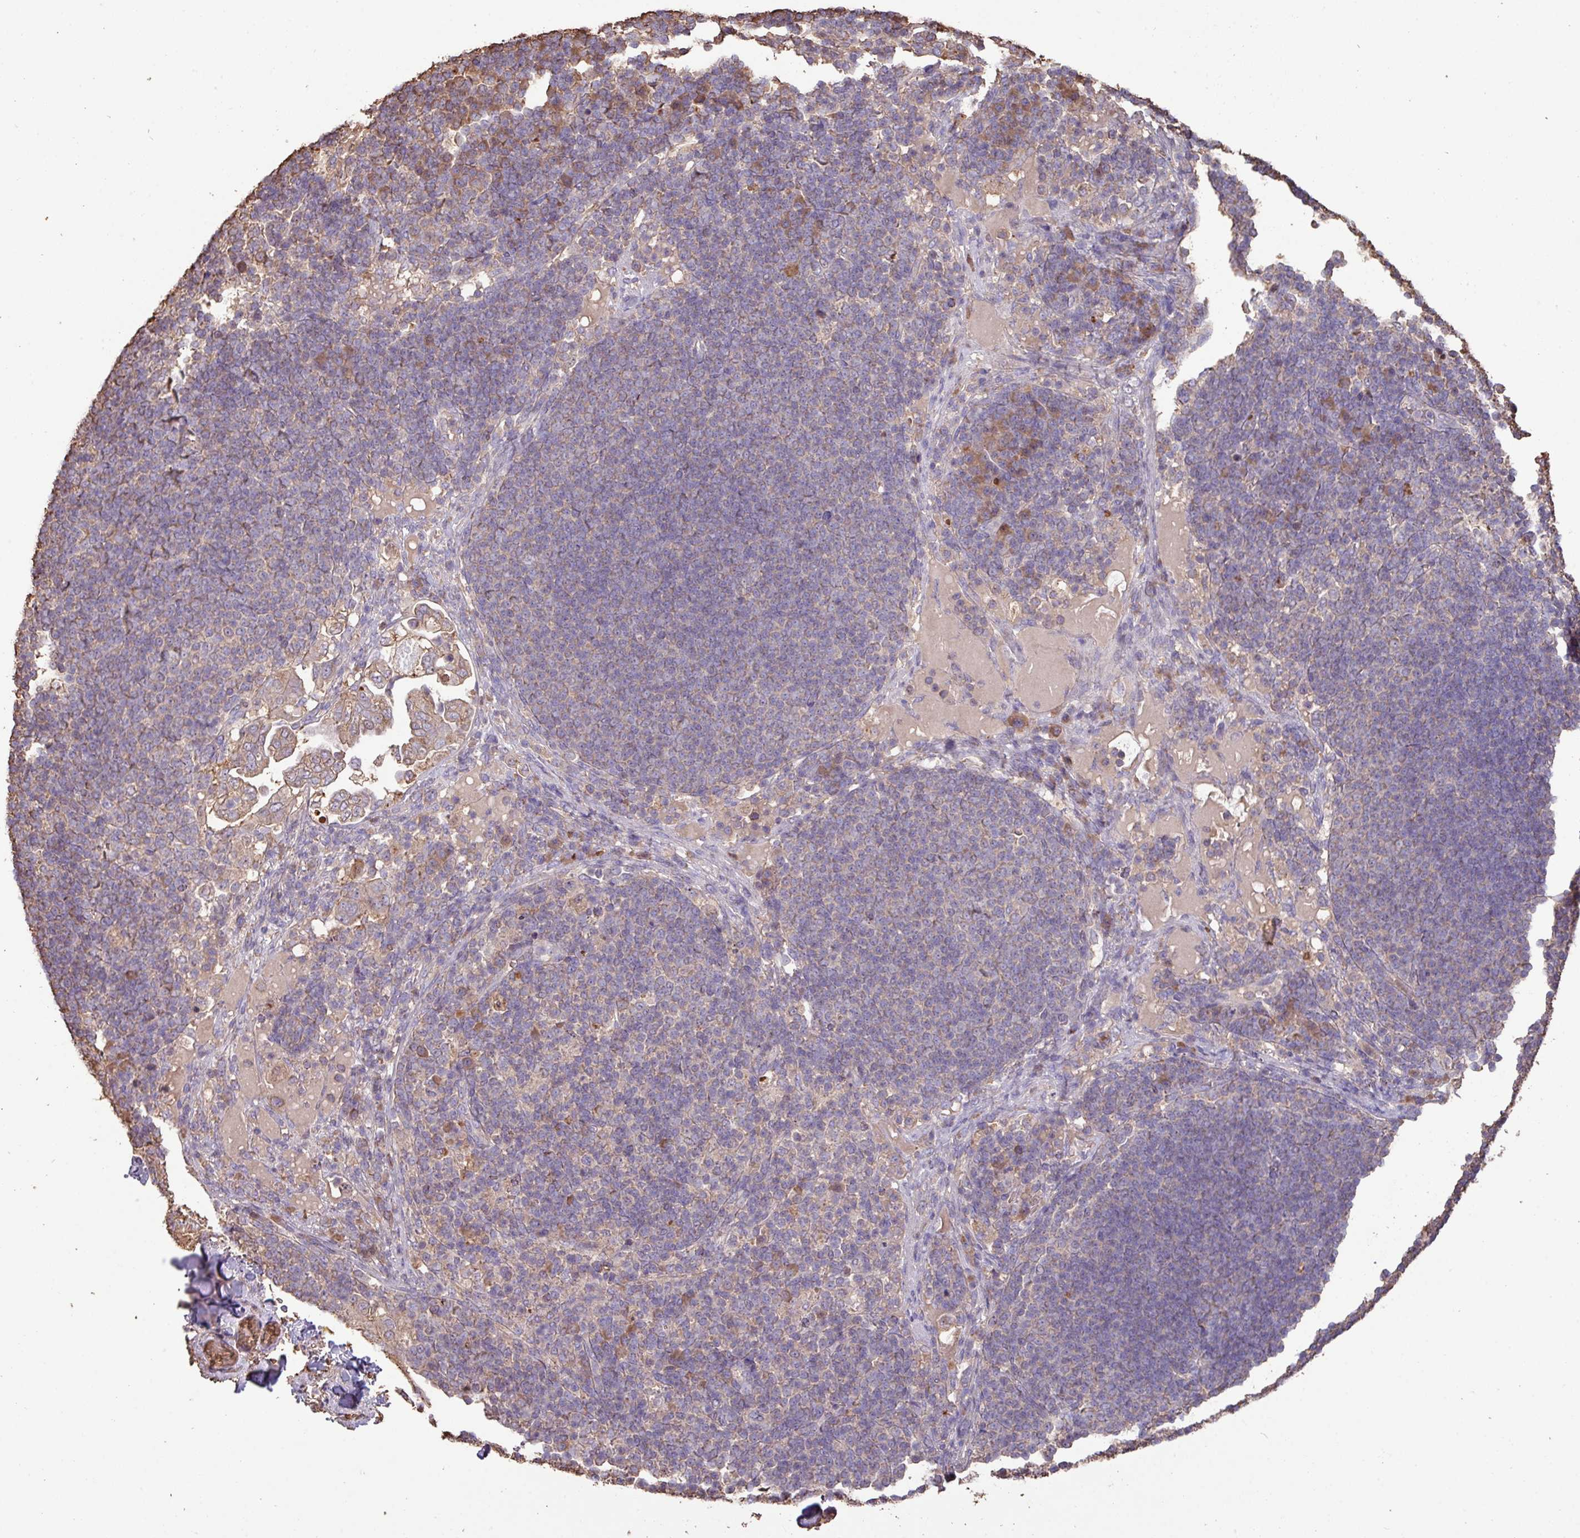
{"staining": {"intensity": "moderate", "quantity": ">75%", "location": "cytoplasmic/membranous"}, "tissue": "pancreatic cancer", "cell_type": "Tumor cells", "image_type": "cancer", "snomed": [{"axis": "morphology", "description": "Normal tissue, NOS"}, {"axis": "morphology", "description": "Adenocarcinoma, NOS"}, {"axis": "topography", "description": "Lymph node"}, {"axis": "topography", "description": "Pancreas"}], "caption": "A photomicrograph showing moderate cytoplasmic/membranous positivity in approximately >75% of tumor cells in pancreatic adenocarcinoma, as visualized by brown immunohistochemical staining.", "gene": "CAMK2B", "patient": {"sex": "female", "age": 67}}